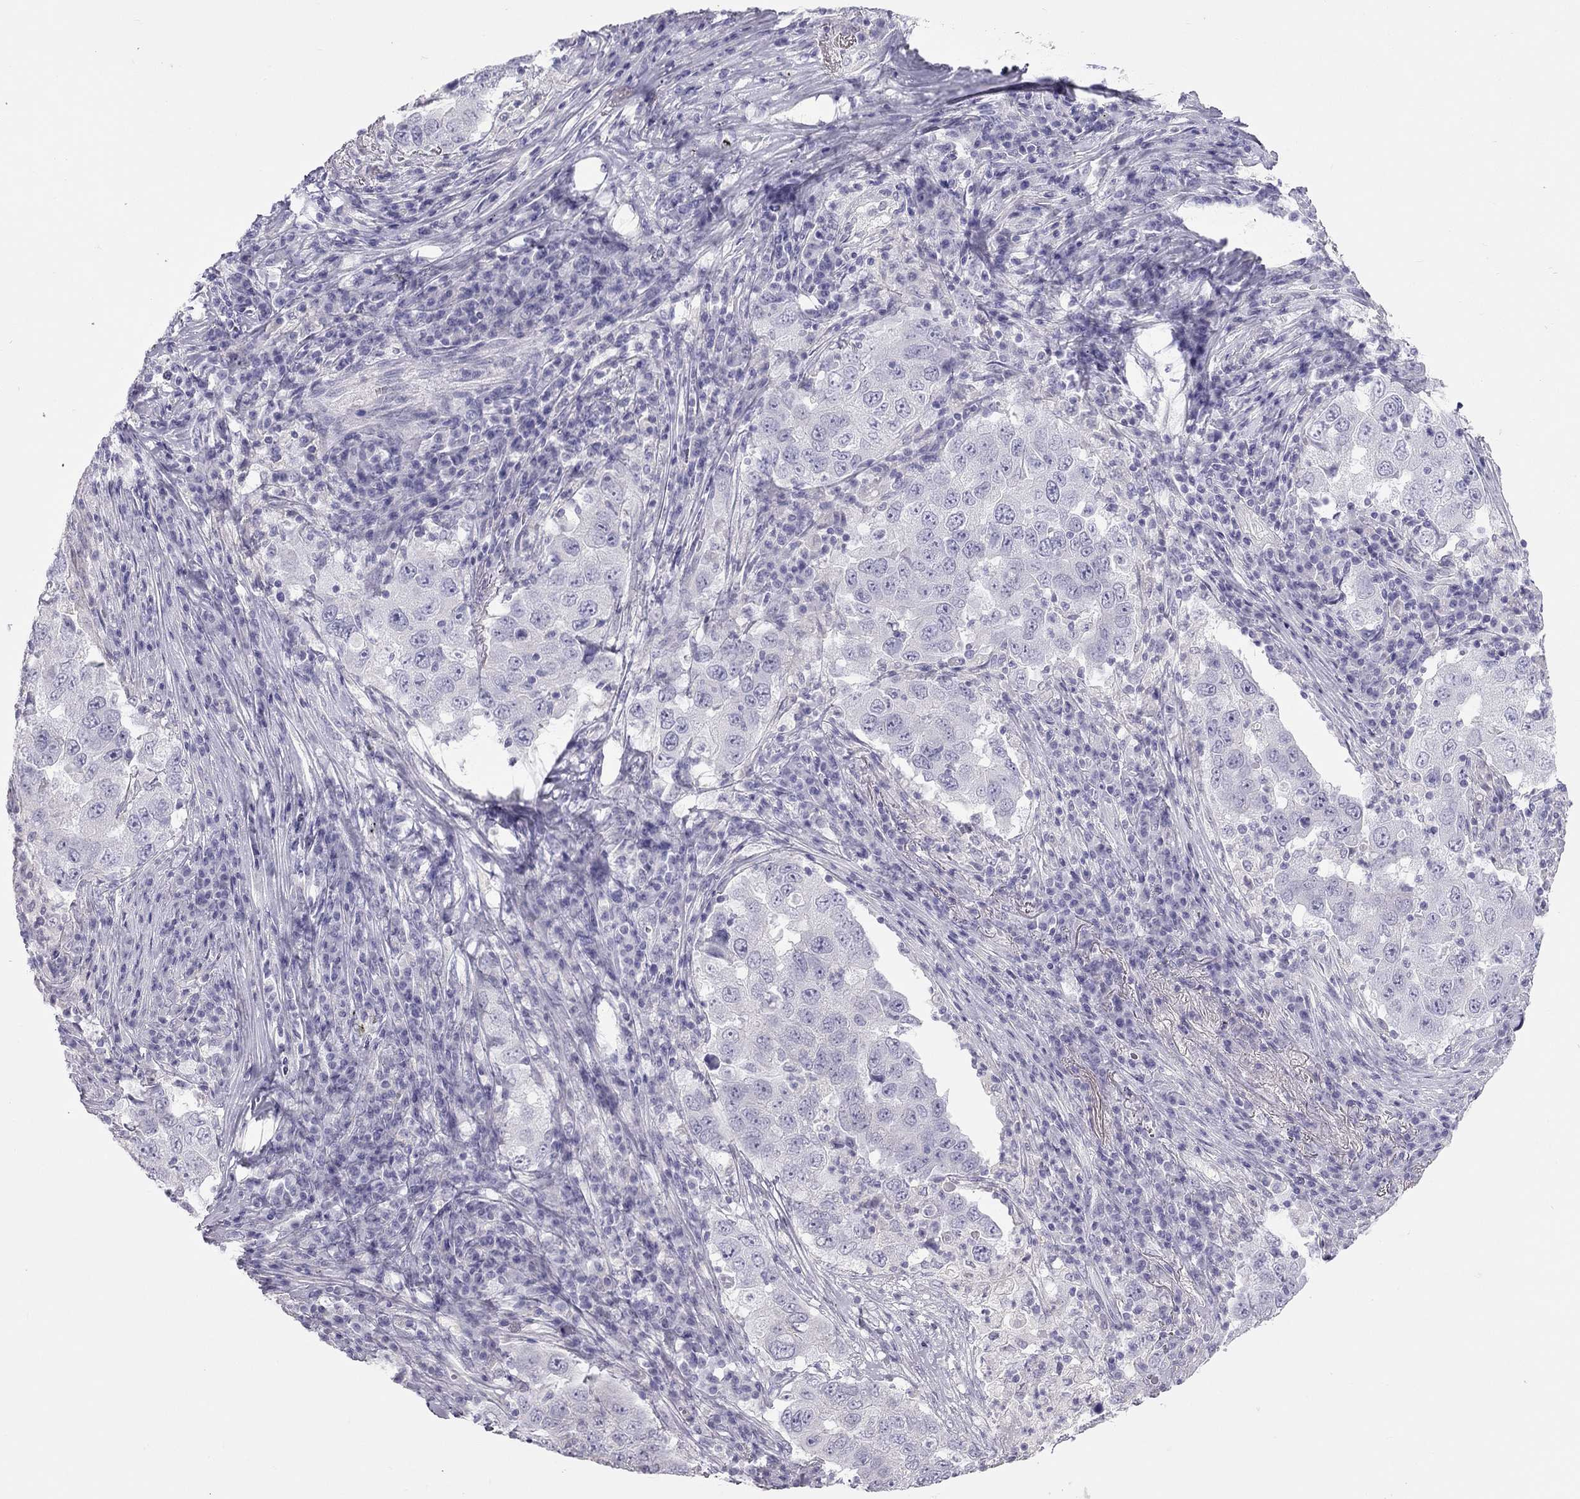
{"staining": {"intensity": "negative", "quantity": "none", "location": "none"}, "tissue": "lung cancer", "cell_type": "Tumor cells", "image_type": "cancer", "snomed": [{"axis": "morphology", "description": "Adenocarcinoma, NOS"}, {"axis": "topography", "description": "Lung"}], "caption": "The immunohistochemistry photomicrograph has no significant staining in tumor cells of lung cancer (adenocarcinoma) tissue.", "gene": "SPATA12", "patient": {"sex": "male", "age": 73}}